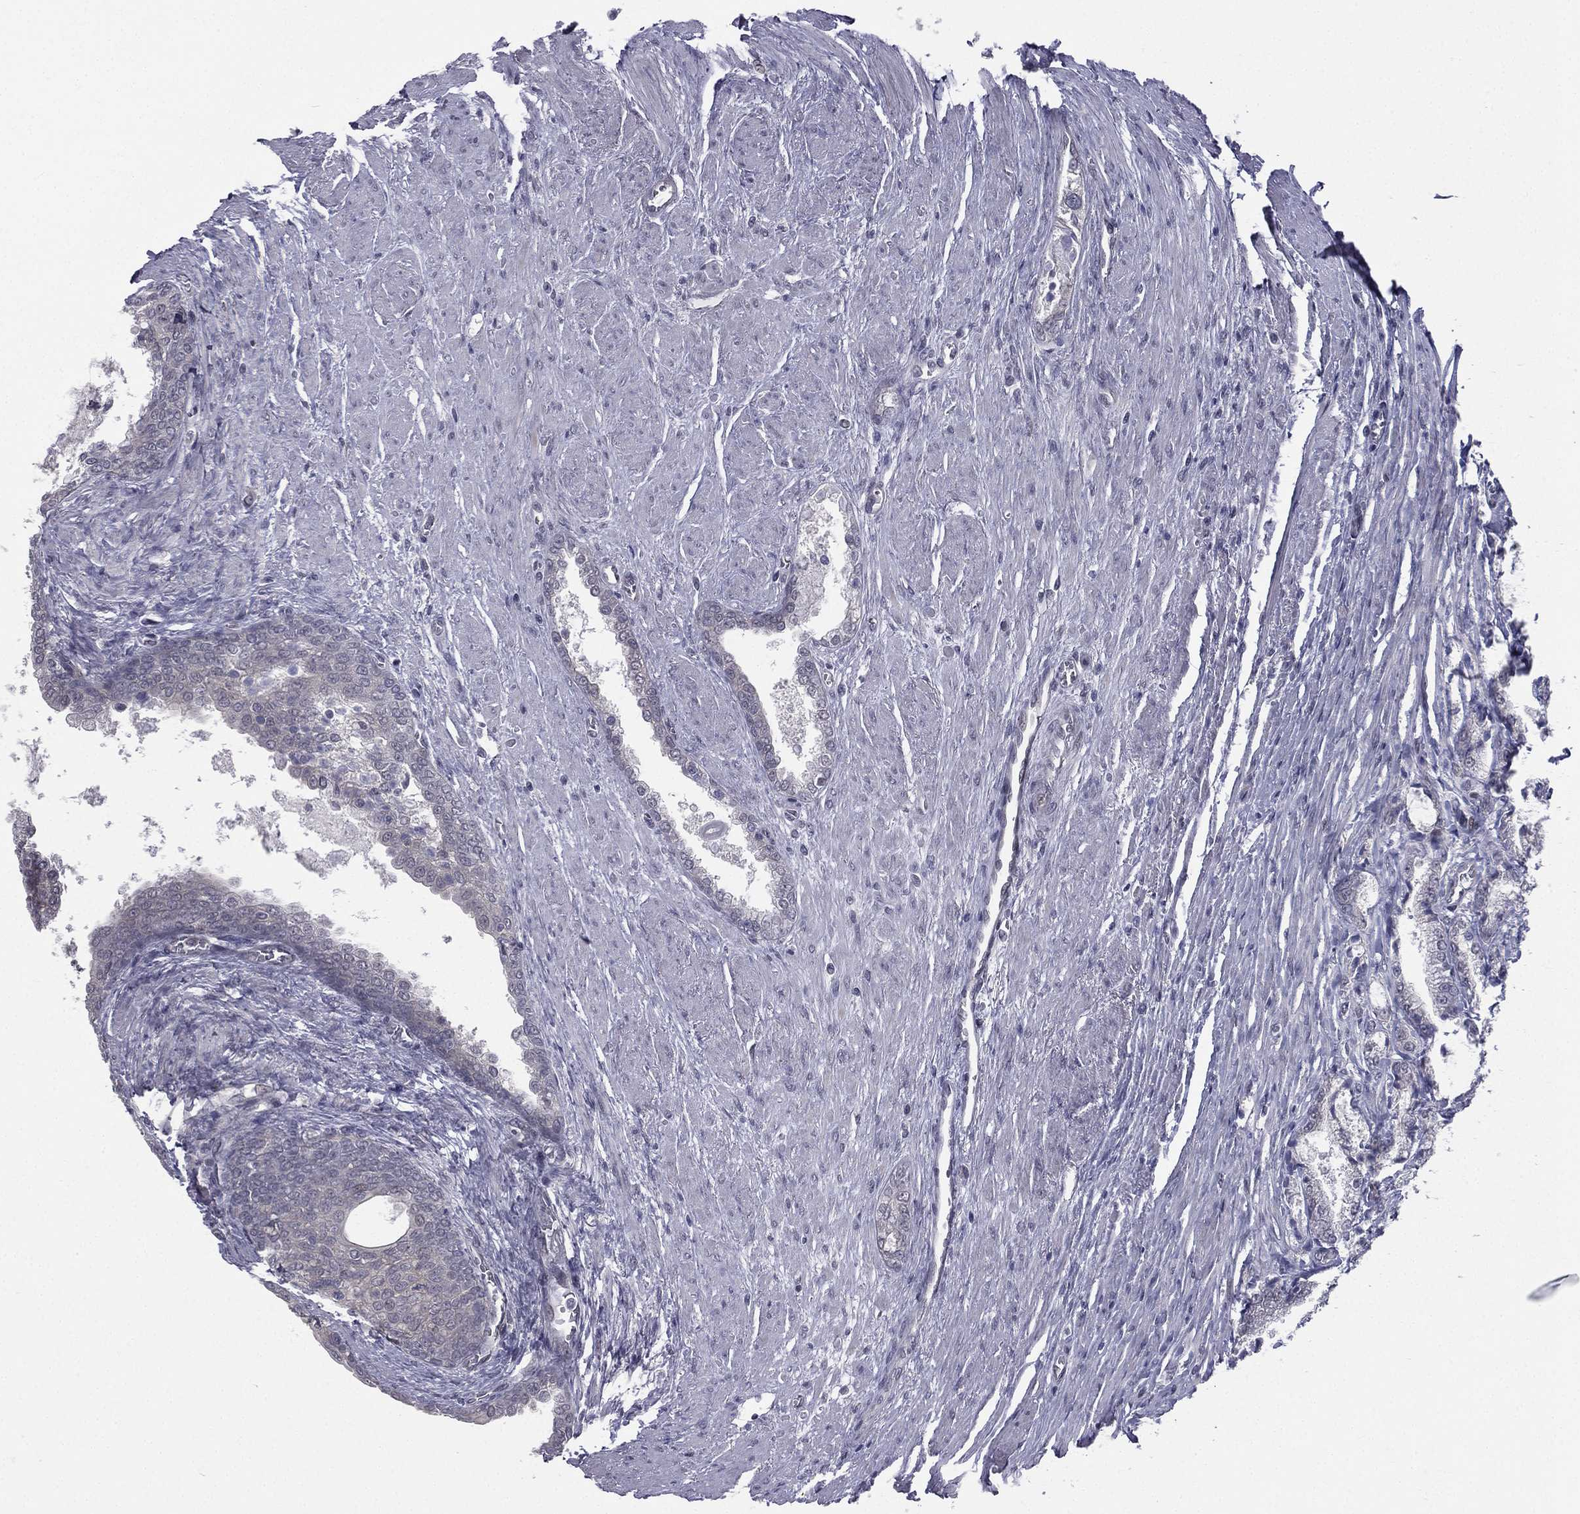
{"staining": {"intensity": "negative", "quantity": "none", "location": "none"}, "tissue": "prostate cancer", "cell_type": "Tumor cells", "image_type": "cancer", "snomed": [{"axis": "morphology", "description": "Adenocarcinoma, NOS"}, {"axis": "topography", "description": "Prostate and seminal vesicle, NOS"}, {"axis": "topography", "description": "Prostate"}], "caption": "Tumor cells show no significant staining in adenocarcinoma (prostate).", "gene": "ACTRT2", "patient": {"sex": "male", "age": 62}}